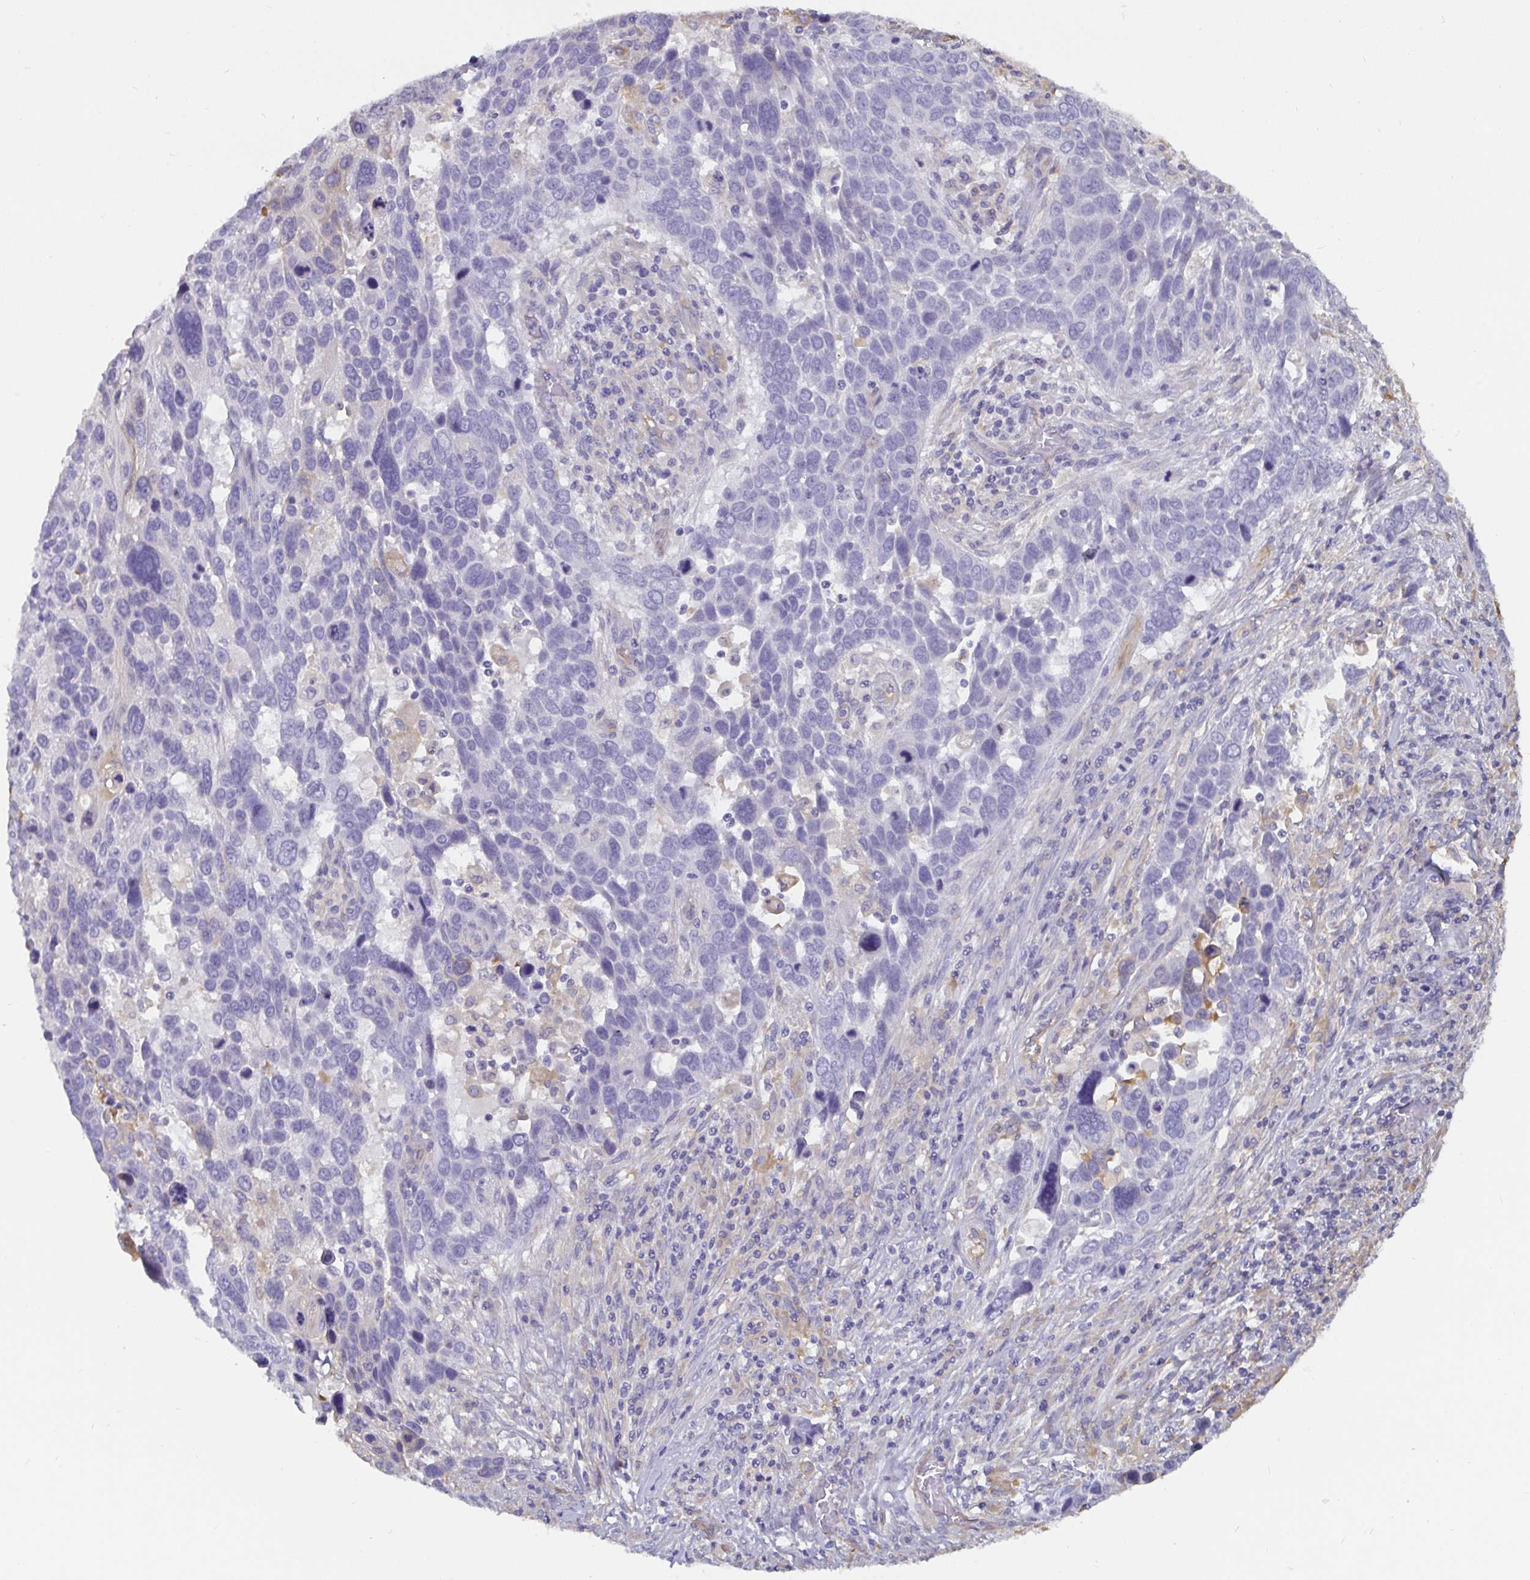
{"staining": {"intensity": "negative", "quantity": "none", "location": "none"}, "tissue": "lung cancer", "cell_type": "Tumor cells", "image_type": "cancer", "snomed": [{"axis": "morphology", "description": "Squamous cell carcinoma, NOS"}, {"axis": "topography", "description": "Lung"}], "caption": "This is an immunohistochemistry photomicrograph of human lung cancer. There is no positivity in tumor cells.", "gene": "ADAMTS6", "patient": {"sex": "male", "age": 68}}